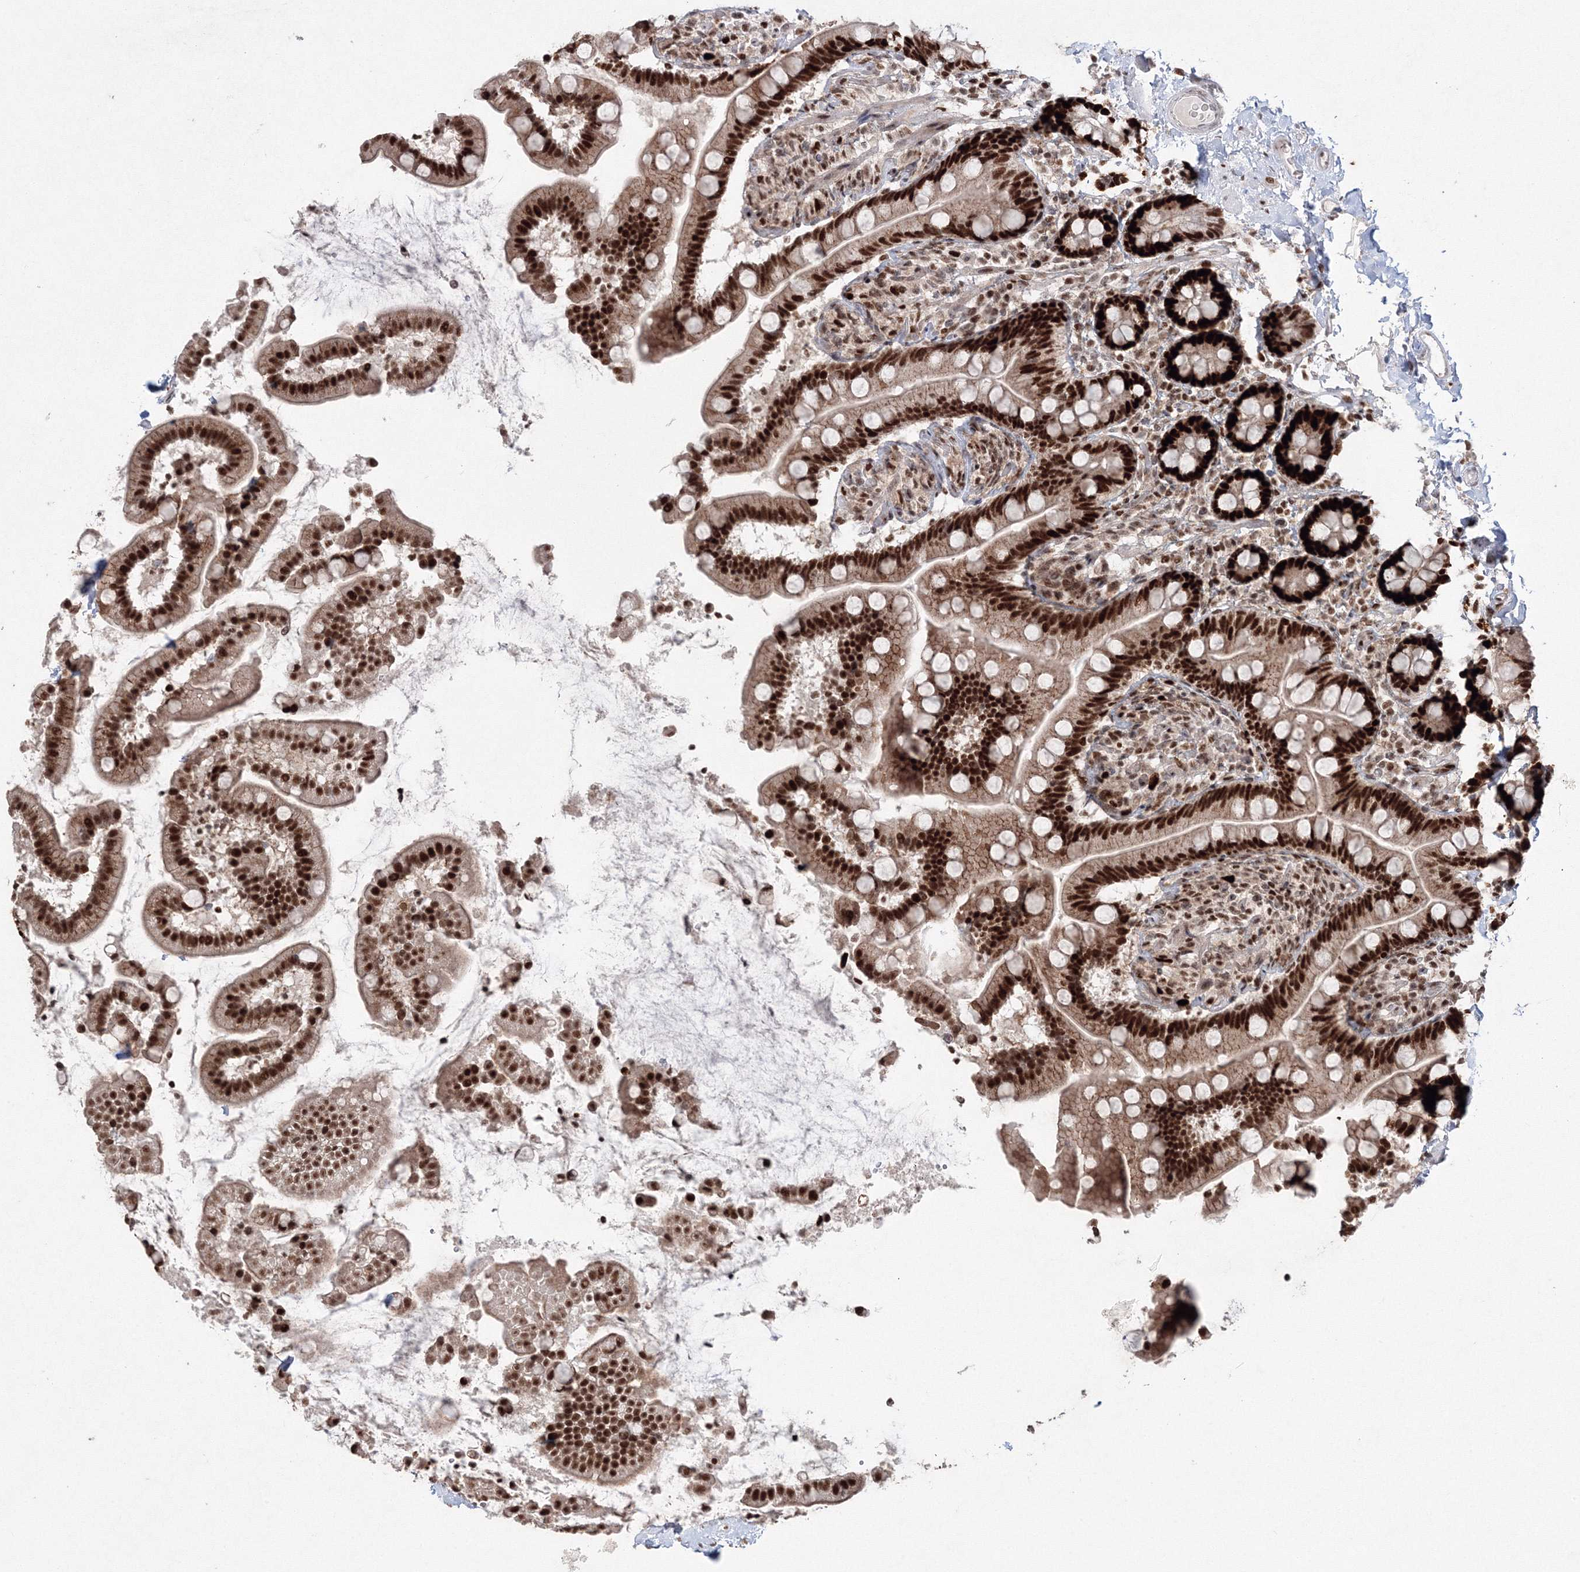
{"staining": {"intensity": "strong", "quantity": ">75%", "location": "nuclear"}, "tissue": "small intestine", "cell_type": "Glandular cells", "image_type": "normal", "snomed": [{"axis": "morphology", "description": "Normal tissue, NOS"}, {"axis": "topography", "description": "Small intestine"}], "caption": "A histopathology image of small intestine stained for a protein reveals strong nuclear brown staining in glandular cells.", "gene": "LIG1", "patient": {"sex": "female", "age": 64}}